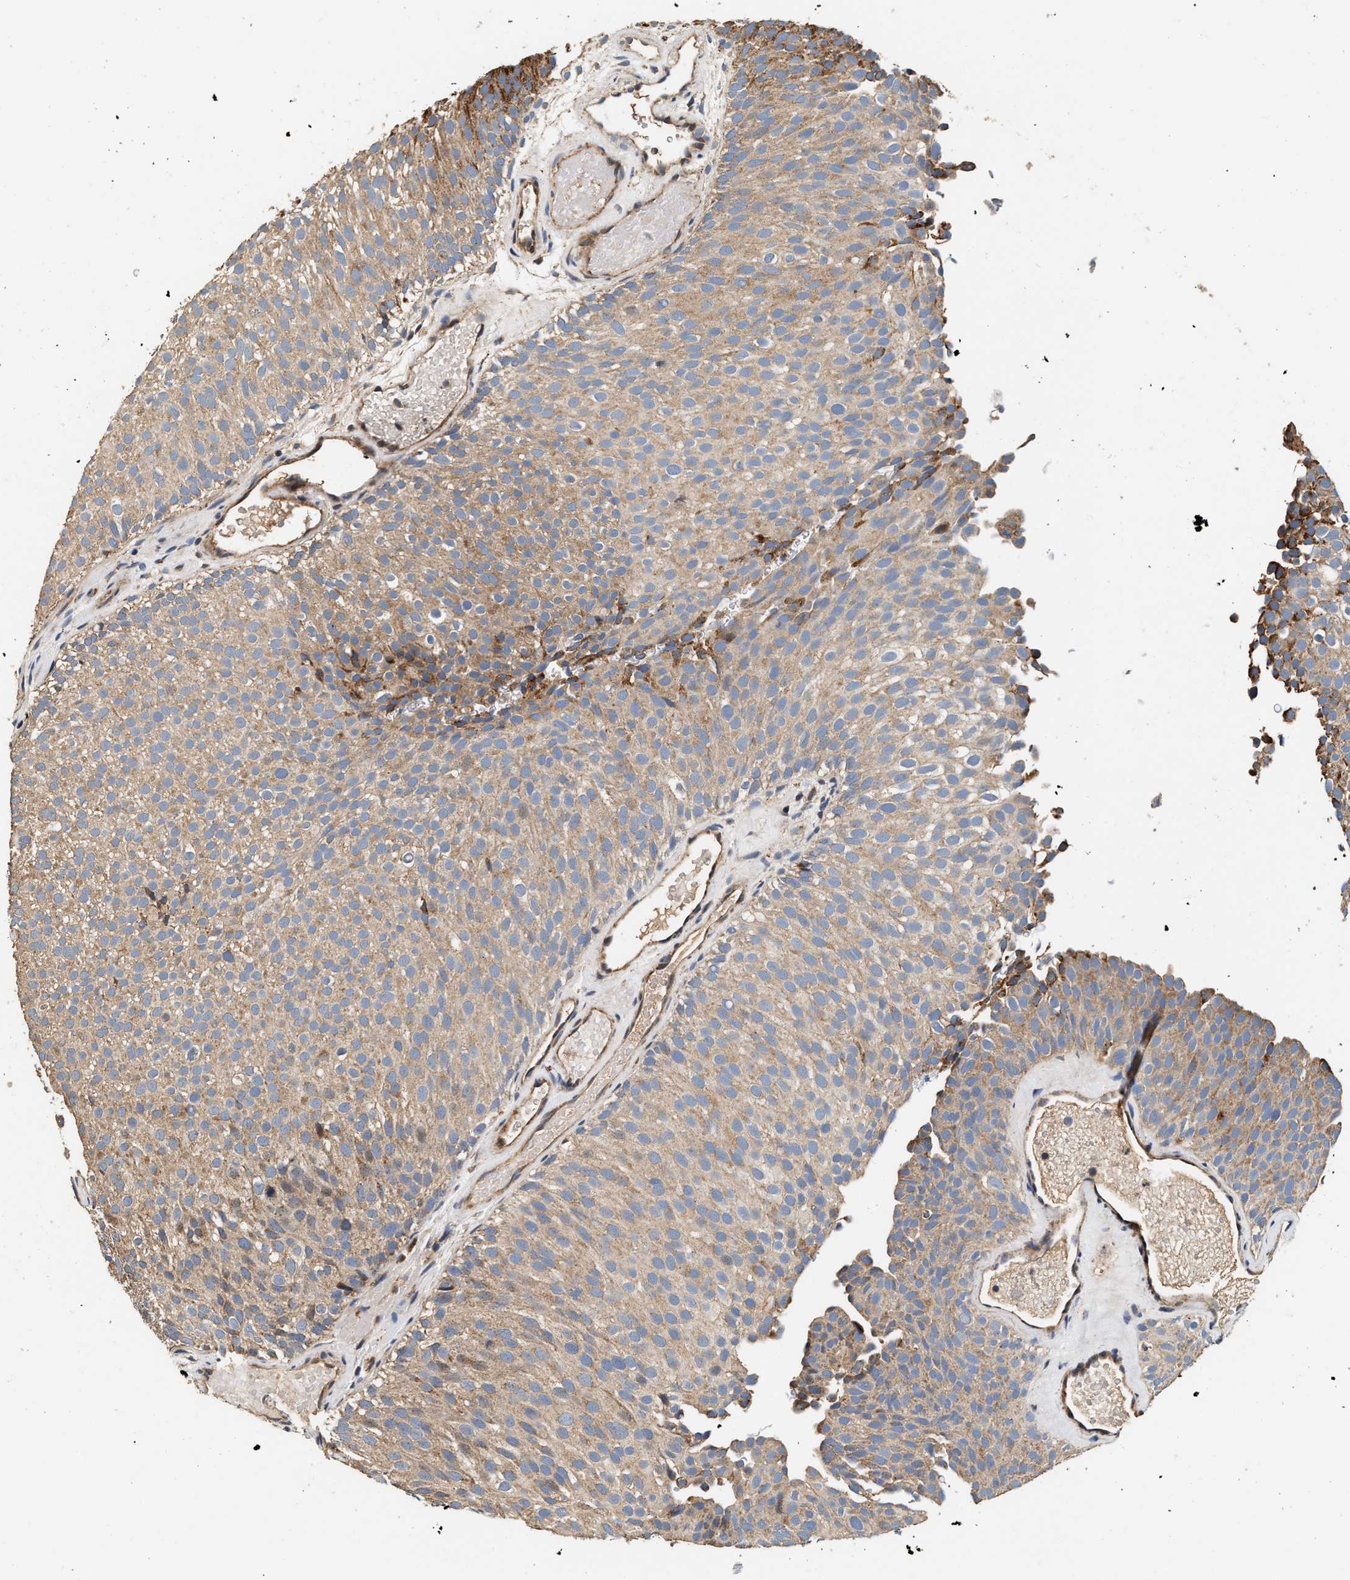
{"staining": {"intensity": "weak", "quantity": ">75%", "location": "cytoplasmic/membranous"}, "tissue": "urothelial cancer", "cell_type": "Tumor cells", "image_type": "cancer", "snomed": [{"axis": "morphology", "description": "Urothelial carcinoma, Low grade"}, {"axis": "topography", "description": "Urinary bladder"}], "caption": "A photomicrograph showing weak cytoplasmic/membranous expression in about >75% of tumor cells in urothelial cancer, as visualized by brown immunohistochemical staining.", "gene": "PTGR3", "patient": {"sex": "male", "age": 78}}